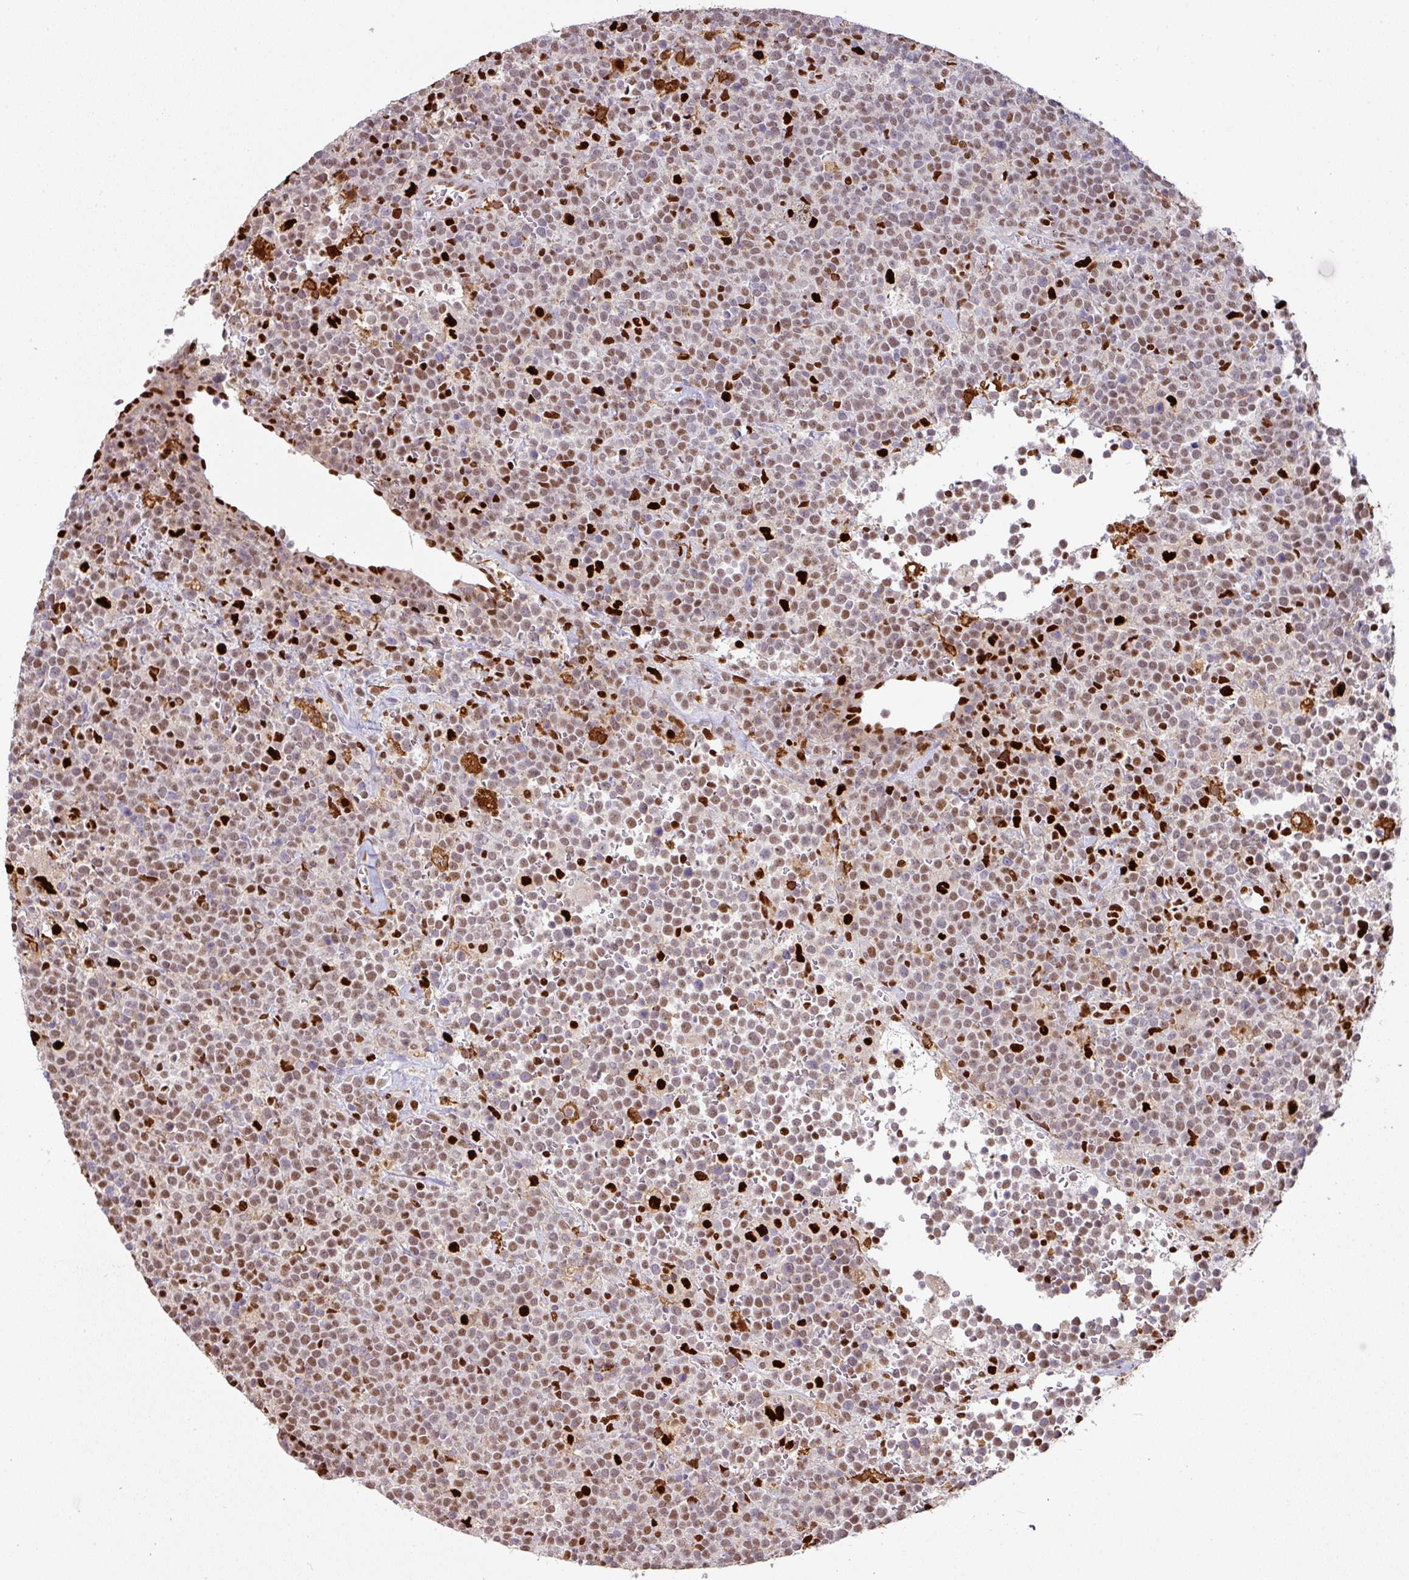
{"staining": {"intensity": "moderate", "quantity": "25%-75%", "location": "nuclear"}, "tissue": "lymphoma", "cell_type": "Tumor cells", "image_type": "cancer", "snomed": [{"axis": "morphology", "description": "Malignant lymphoma, non-Hodgkin's type, High grade"}, {"axis": "topography", "description": "Lymph node"}], "caption": "Immunohistochemistry (DAB) staining of human lymphoma demonstrates moderate nuclear protein positivity in approximately 25%-75% of tumor cells.", "gene": "SAMHD1", "patient": {"sex": "male", "age": 61}}